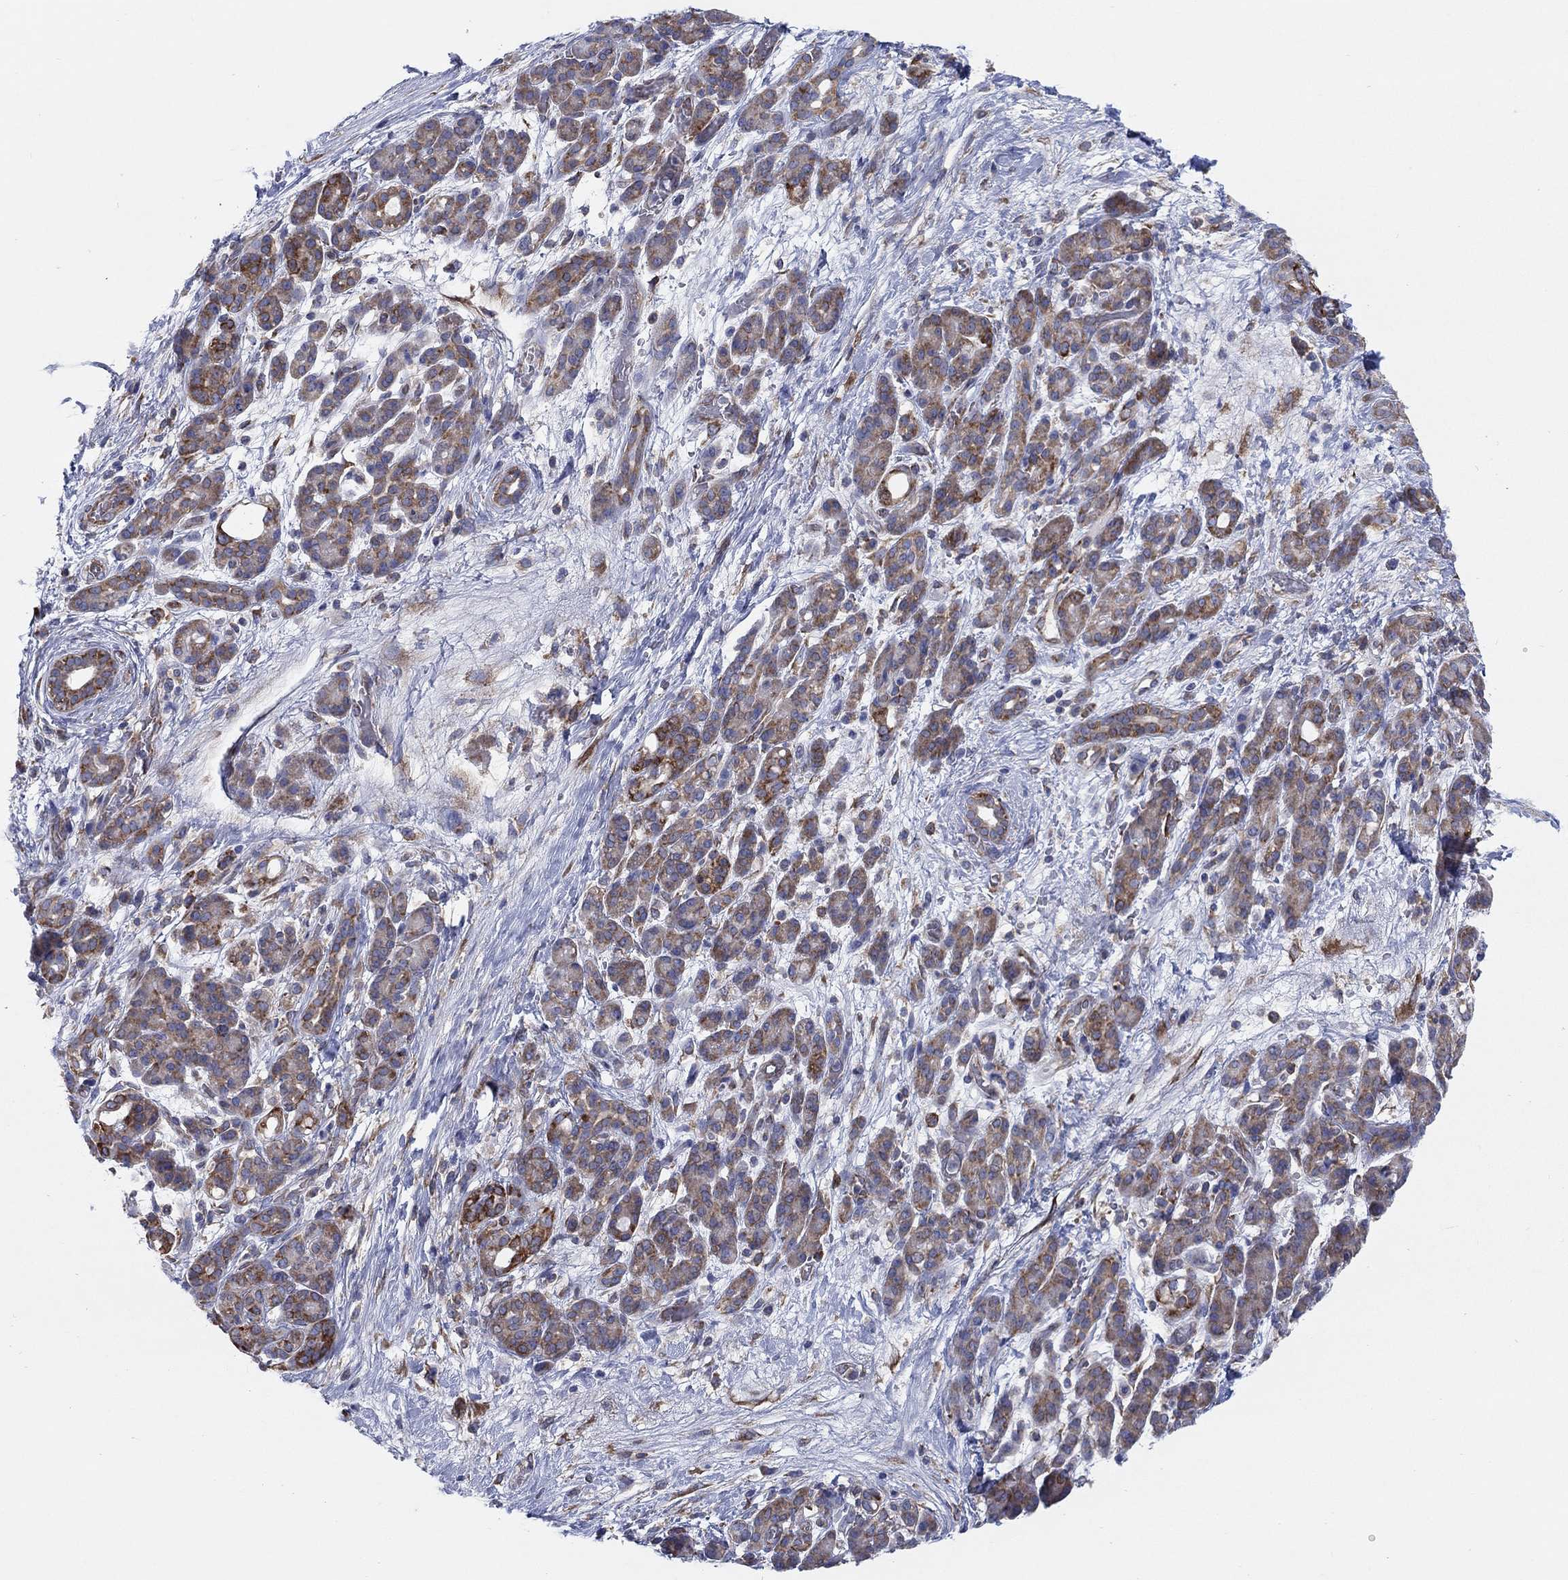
{"staining": {"intensity": "strong", "quantity": "25%-75%", "location": "cytoplasmic/membranous"}, "tissue": "pancreatic cancer", "cell_type": "Tumor cells", "image_type": "cancer", "snomed": [{"axis": "morphology", "description": "Adenocarcinoma, NOS"}, {"axis": "topography", "description": "Pancreas"}], "caption": "Immunohistochemical staining of pancreatic adenocarcinoma displays strong cytoplasmic/membranous protein staining in about 25%-75% of tumor cells.", "gene": "TMEM59", "patient": {"sex": "male", "age": 44}}